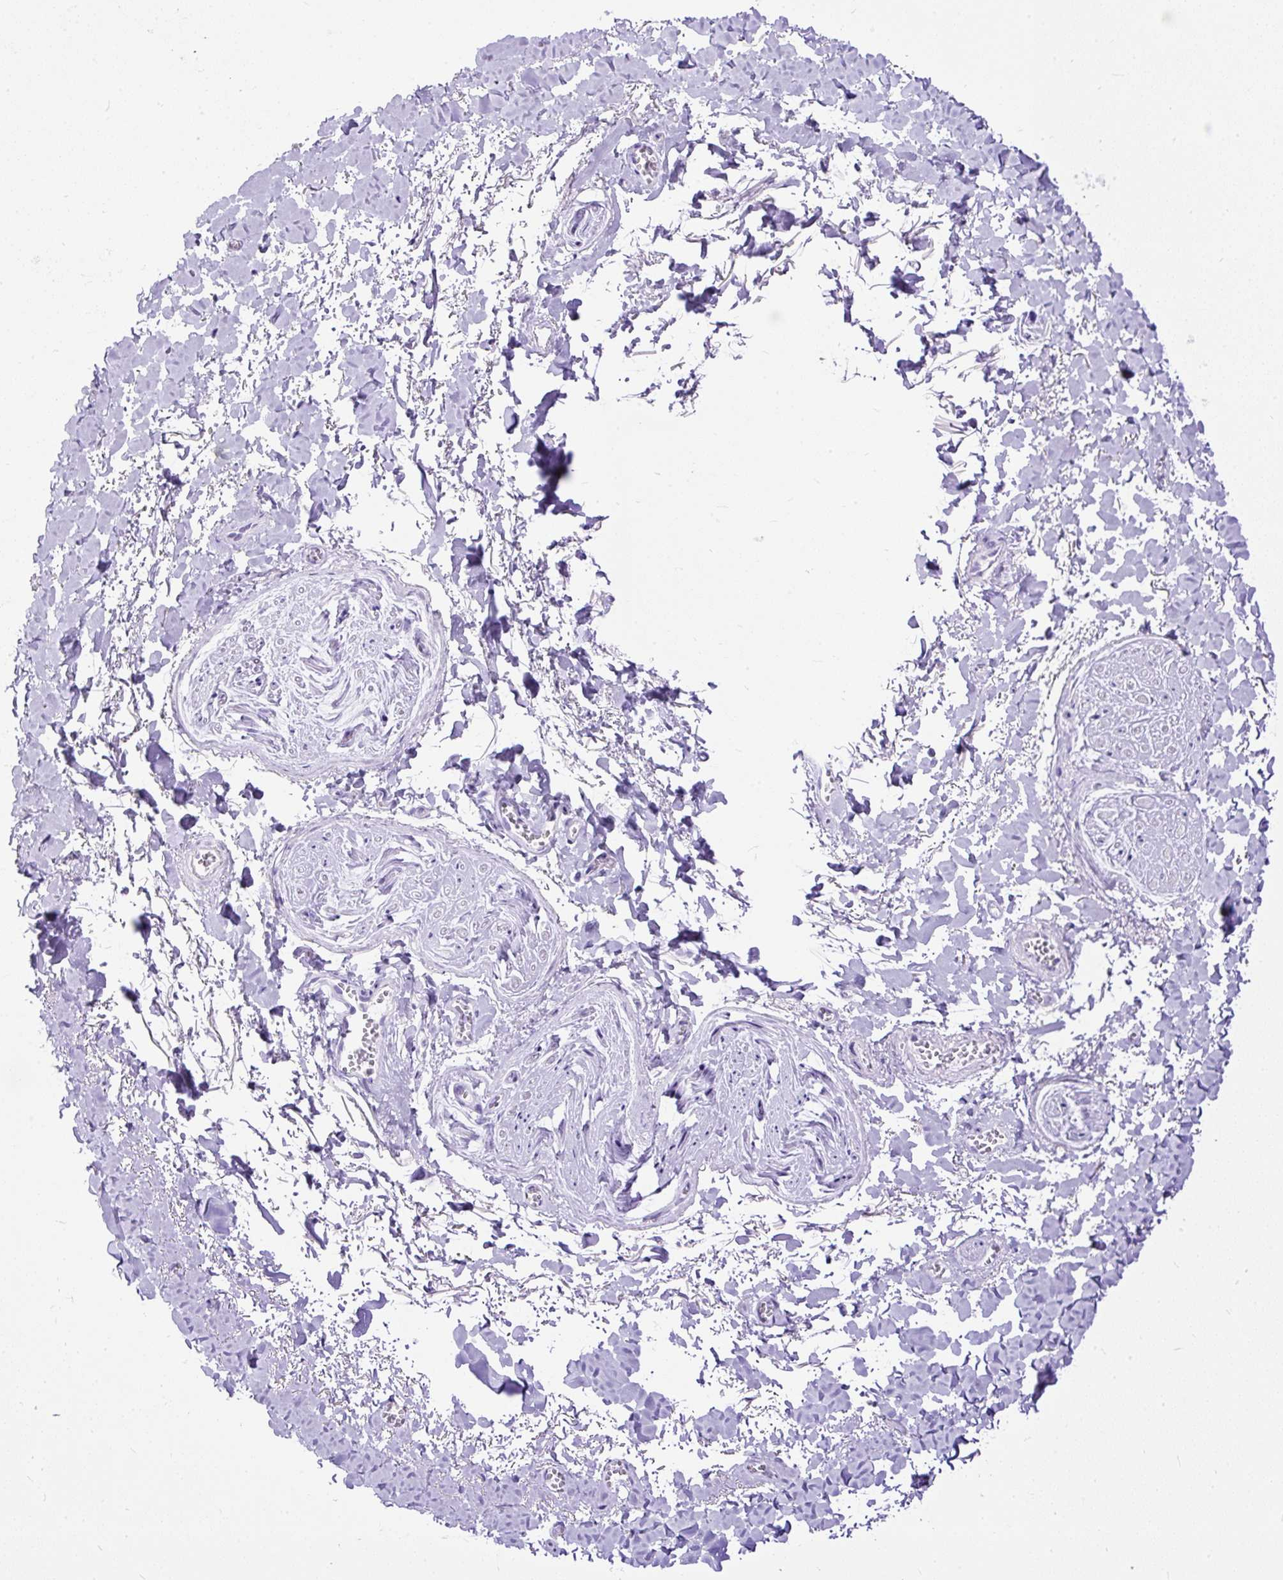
{"staining": {"intensity": "negative", "quantity": "none", "location": "none"}, "tissue": "adipose tissue", "cell_type": "Adipocytes", "image_type": "normal", "snomed": [{"axis": "morphology", "description": "Normal tissue, NOS"}, {"axis": "topography", "description": "Vulva"}, {"axis": "topography", "description": "Vagina"}, {"axis": "topography", "description": "Peripheral nerve tissue"}], "caption": "DAB immunohistochemical staining of normal adipose tissue shows no significant expression in adipocytes. (DAB (3,3'-diaminobenzidine) IHC with hematoxylin counter stain).", "gene": "HEY1", "patient": {"sex": "female", "age": 66}}